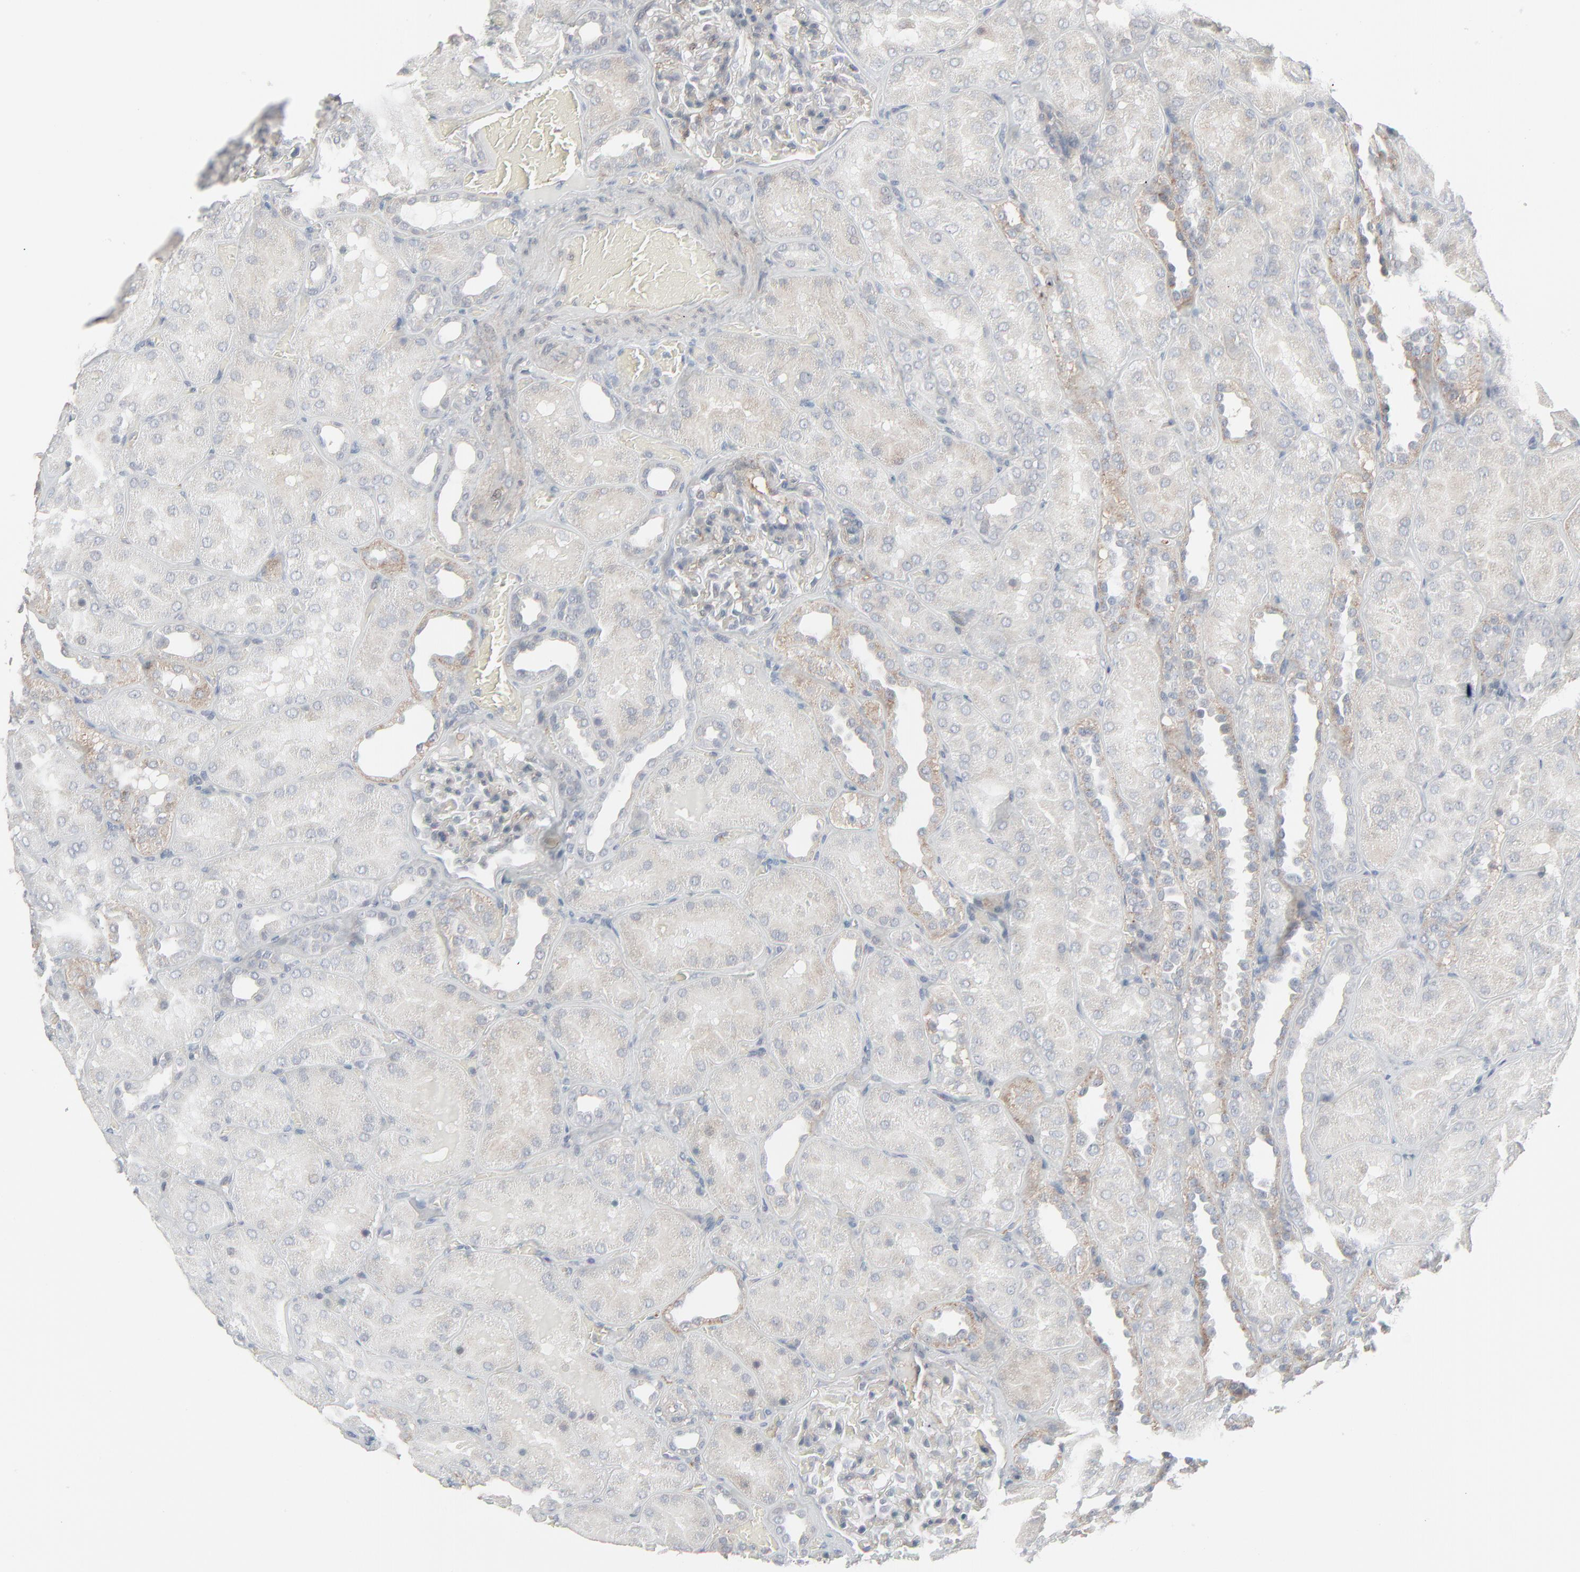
{"staining": {"intensity": "negative", "quantity": "none", "location": "none"}, "tissue": "kidney", "cell_type": "Cells in glomeruli", "image_type": "normal", "snomed": [{"axis": "morphology", "description": "Normal tissue, NOS"}, {"axis": "topography", "description": "Kidney"}], "caption": "Immunohistochemistry micrograph of unremarkable kidney: human kidney stained with DAB (3,3'-diaminobenzidine) displays no significant protein positivity in cells in glomeruli.", "gene": "NEUROD1", "patient": {"sex": "male", "age": 28}}